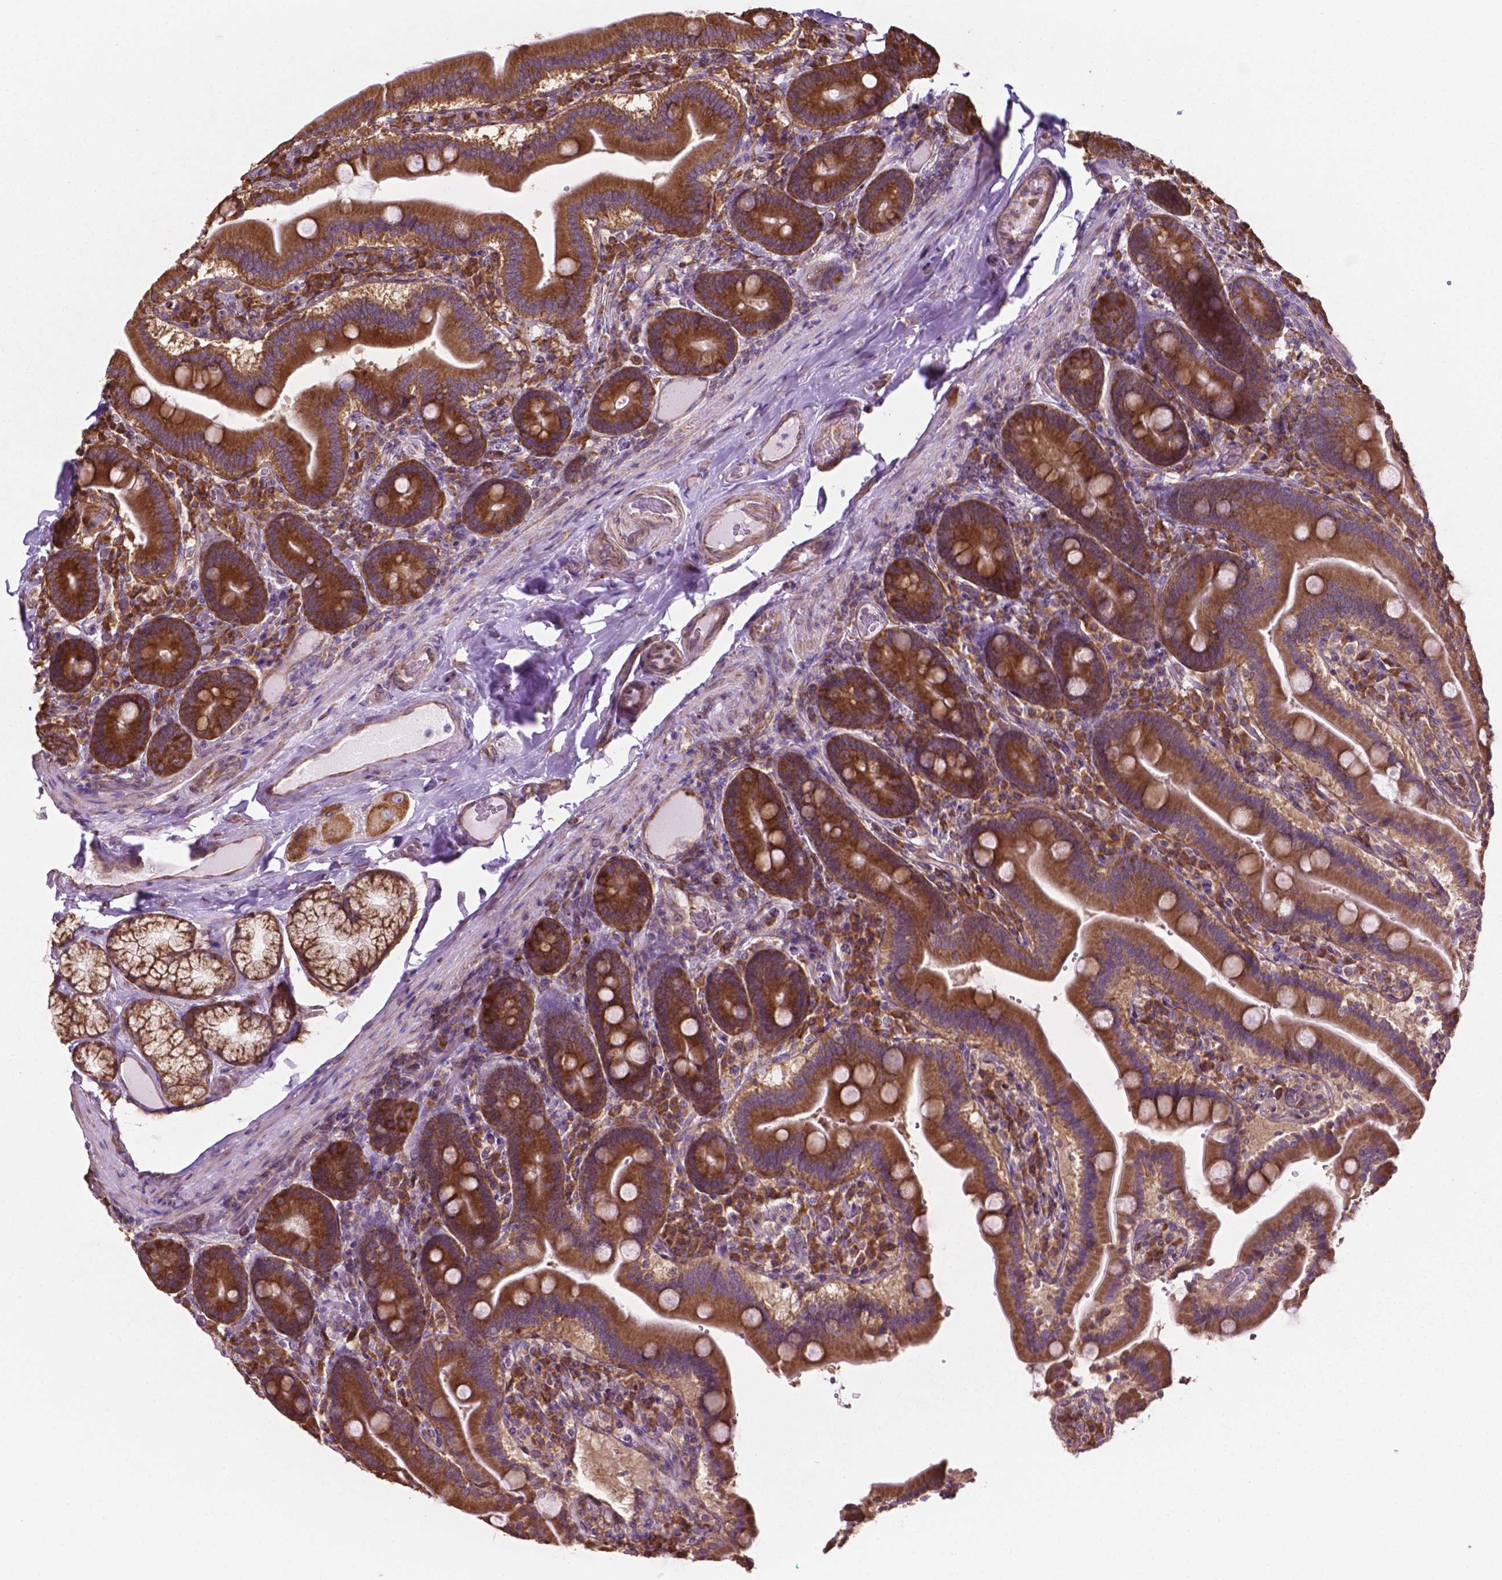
{"staining": {"intensity": "strong", "quantity": ">75%", "location": "cytoplasmic/membranous"}, "tissue": "duodenum", "cell_type": "Glandular cells", "image_type": "normal", "snomed": [{"axis": "morphology", "description": "Normal tissue, NOS"}, {"axis": "topography", "description": "Duodenum"}], "caption": "The micrograph demonstrates a brown stain indicating the presence of a protein in the cytoplasmic/membranous of glandular cells in duodenum. (DAB (3,3'-diaminobenzidine) IHC with brightfield microscopy, high magnification).", "gene": "RPL29", "patient": {"sex": "female", "age": 62}}